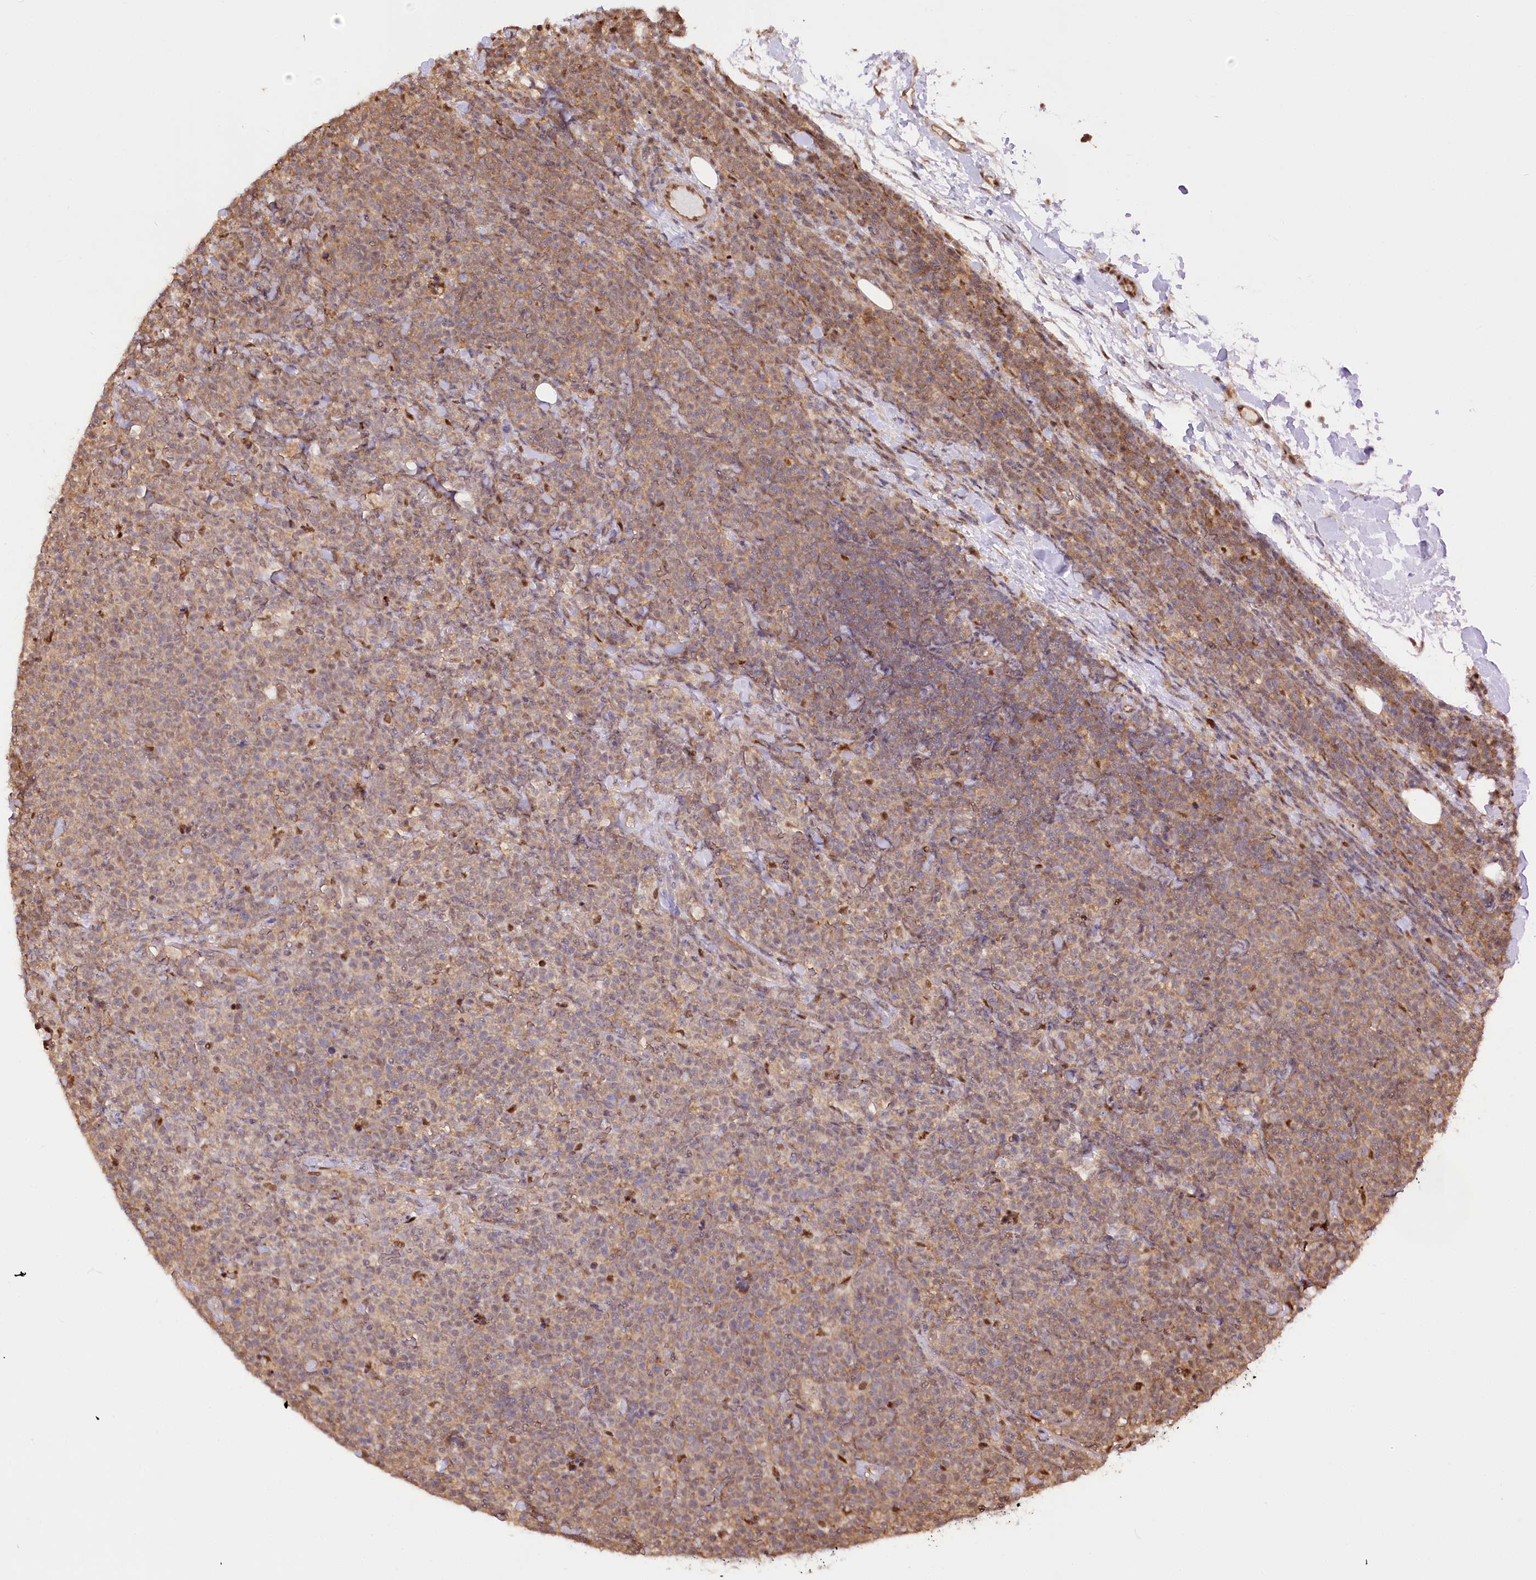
{"staining": {"intensity": "weak", "quantity": "25%-75%", "location": "cytoplasmic/membranous,nuclear"}, "tissue": "lymphoma", "cell_type": "Tumor cells", "image_type": "cancer", "snomed": [{"axis": "morphology", "description": "Malignant lymphoma, non-Hodgkin's type, High grade"}, {"axis": "topography", "description": "Lymph node"}], "caption": "A brown stain highlights weak cytoplasmic/membranous and nuclear expression of a protein in lymphoma tumor cells.", "gene": "PSMA1", "patient": {"sex": "male", "age": 61}}